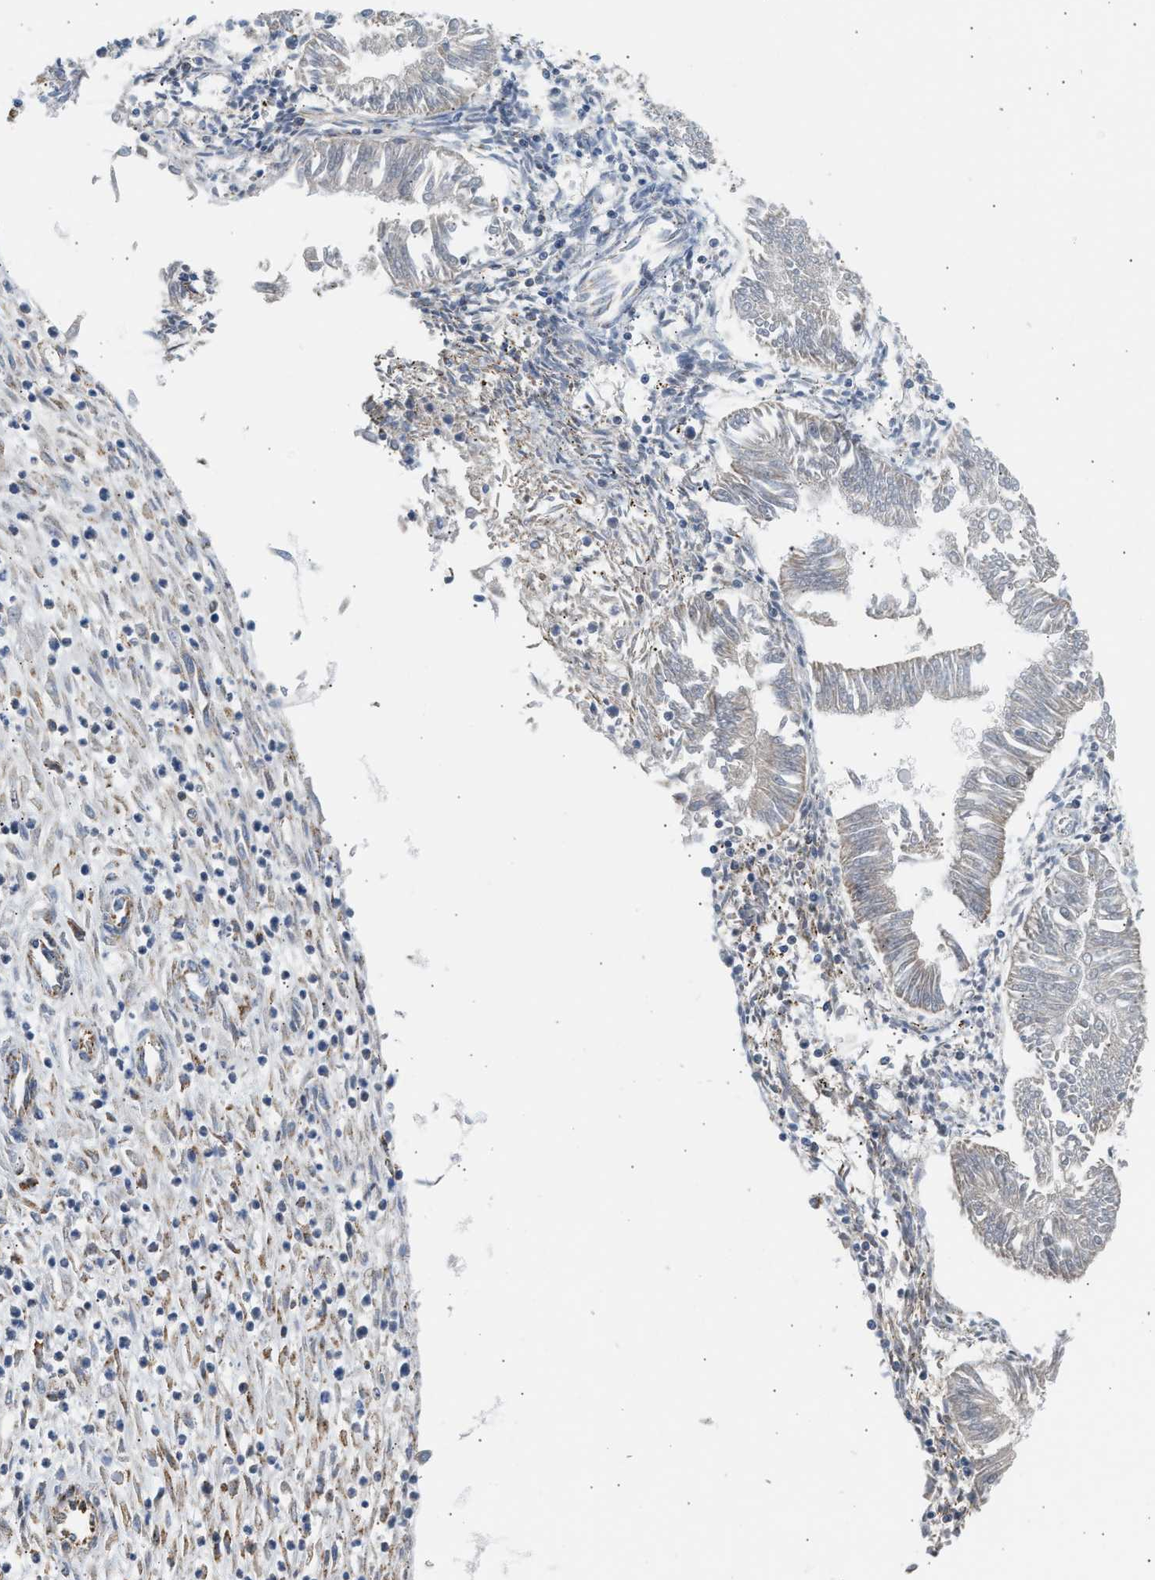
{"staining": {"intensity": "negative", "quantity": "none", "location": "none"}, "tissue": "endometrial cancer", "cell_type": "Tumor cells", "image_type": "cancer", "snomed": [{"axis": "morphology", "description": "Adenocarcinoma, NOS"}, {"axis": "topography", "description": "Endometrium"}], "caption": "Immunohistochemistry (IHC) of adenocarcinoma (endometrial) reveals no expression in tumor cells.", "gene": "OGDH", "patient": {"sex": "female", "age": 53}}